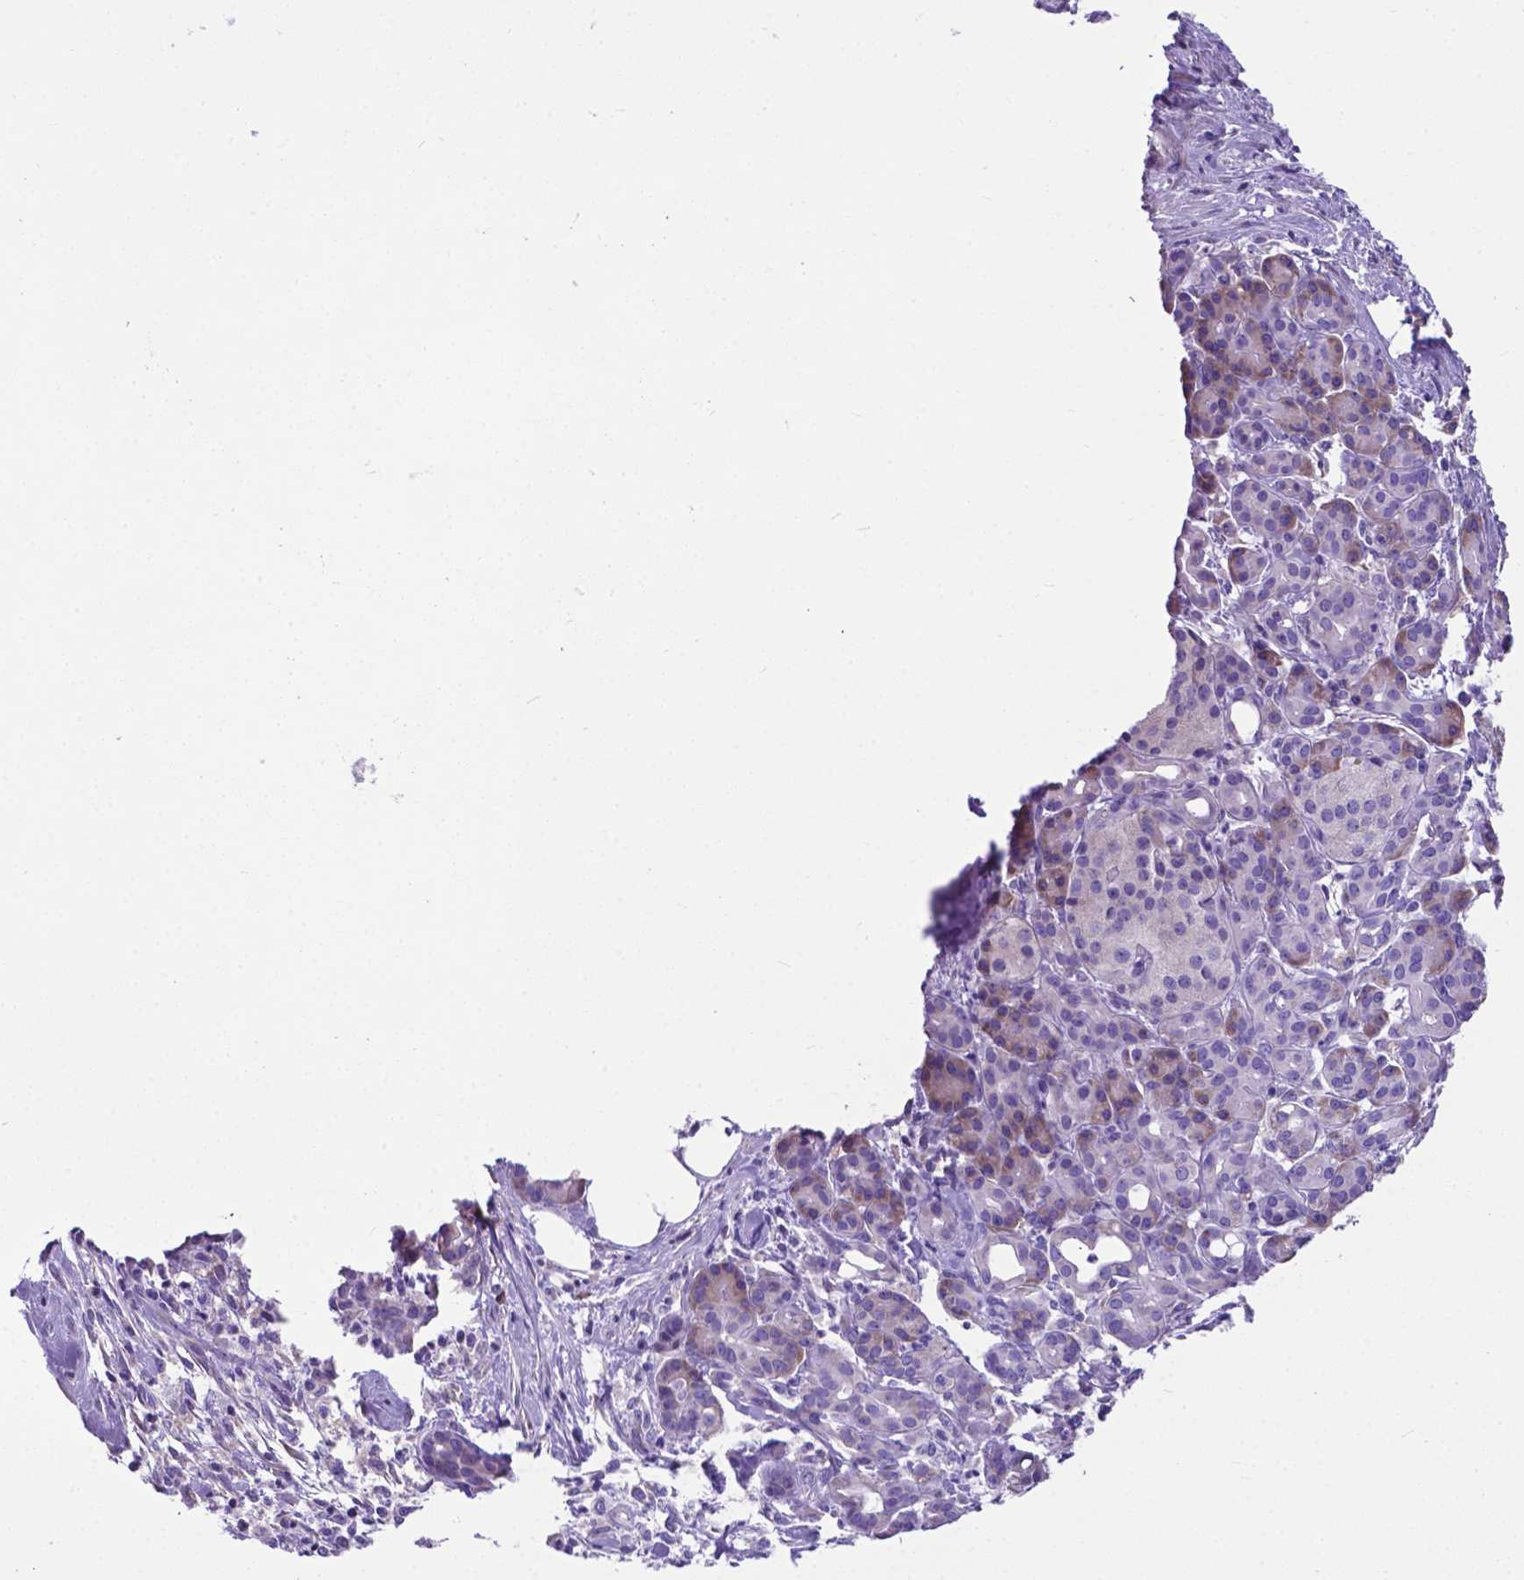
{"staining": {"intensity": "moderate", "quantity": "<25%", "location": "cytoplasmic/membranous"}, "tissue": "pancreatic cancer", "cell_type": "Tumor cells", "image_type": "cancer", "snomed": [{"axis": "morphology", "description": "Adenocarcinoma, NOS"}, {"axis": "topography", "description": "Pancreas"}], "caption": "DAB immunohistochemical staining of human pancreatic cancer displays moderate cytoplasmic/membranous protein staining in about <25% of tumor cells. (DAB = brown stain, brightfield microscopy at high magnification).", "gene": "RPL6", "patient": {"sex": "female", "age": 66}}